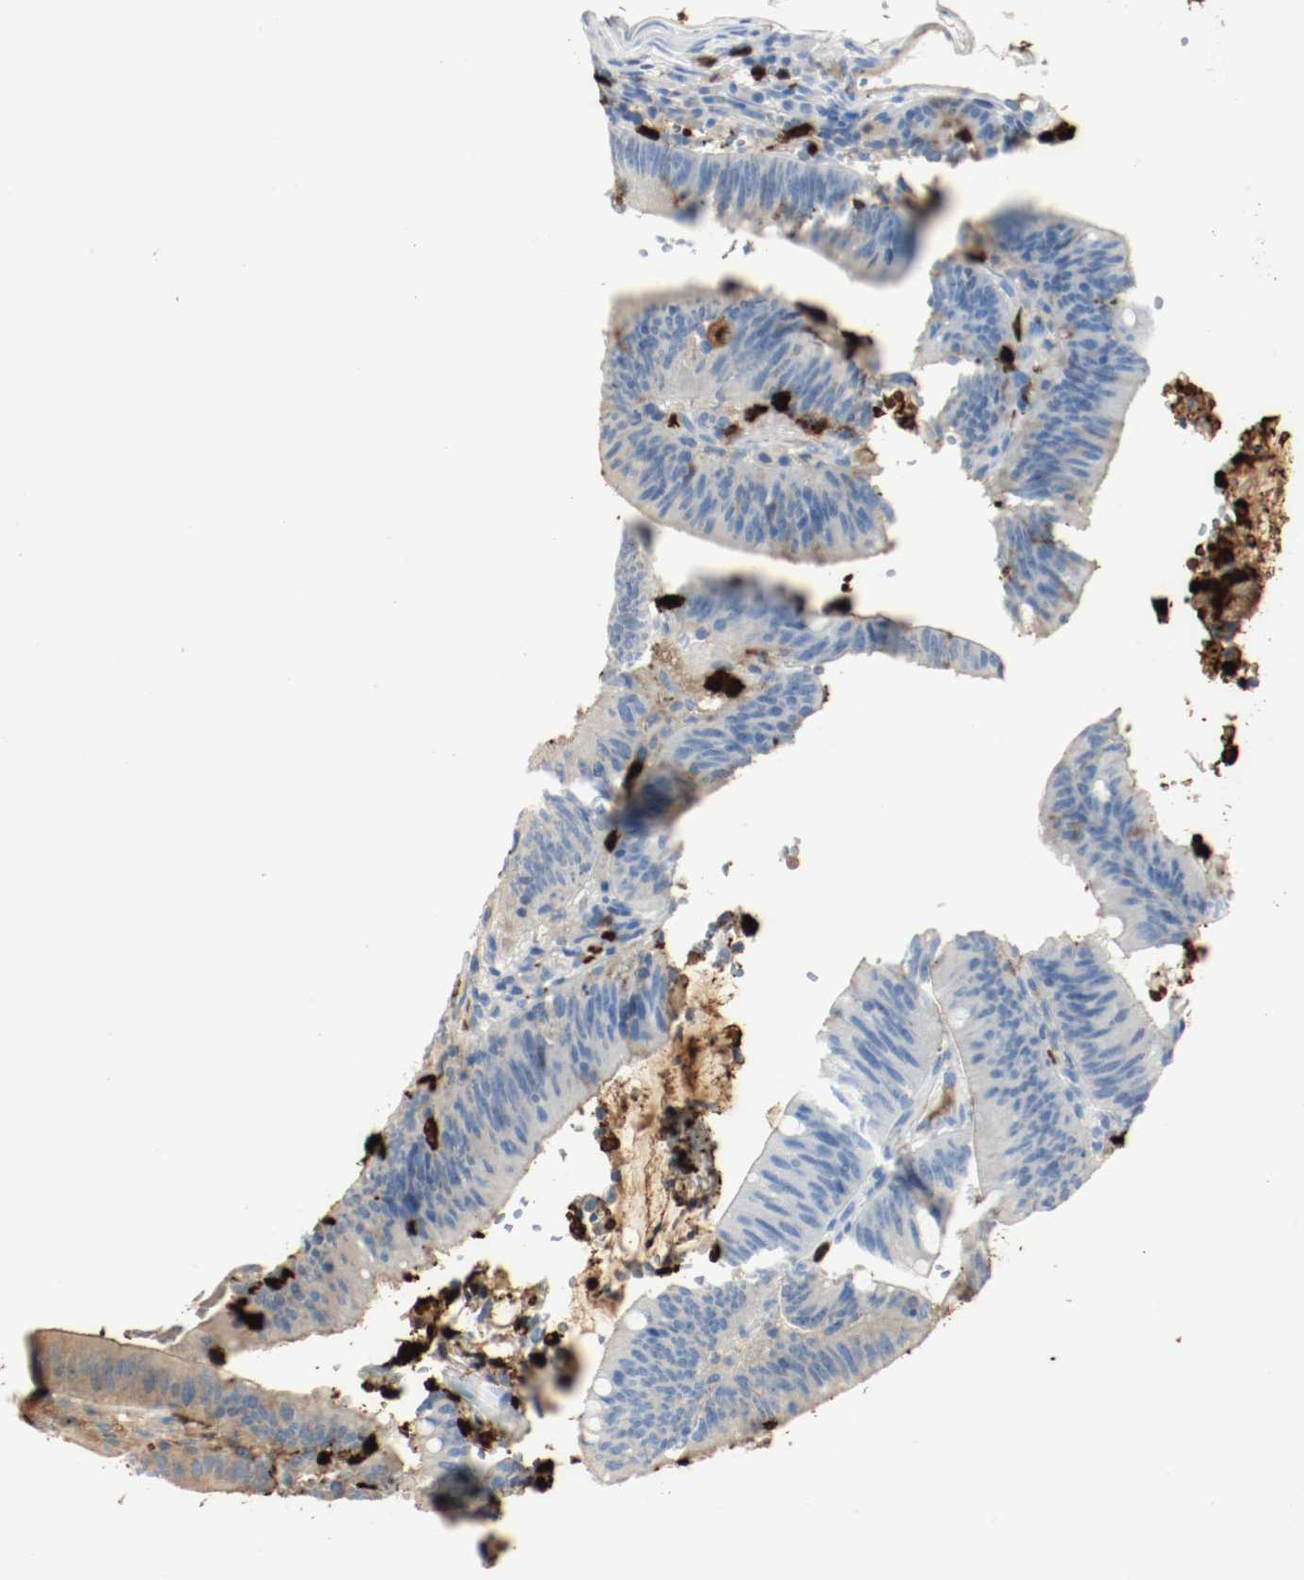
{"staining": {"intensity": "weak", "quantity": "<25%", "location": "cytoplasmic/membranous"}, "tissue": "colorectal cancer", "cell_type": "Tumor cells", "image_type": "cancer", "snomed": [{"axis": "morphology", "description": "Adenocarcinoma, NOS"}, {"axis": "topography", "description": "Rectum"}], "caption": "Micrograph shows no significant protein positivity in tumor cells of adenocarcinoma (colorectal).", "gene": "S100A9", "patient": {"sex": "female", "age": 66}}